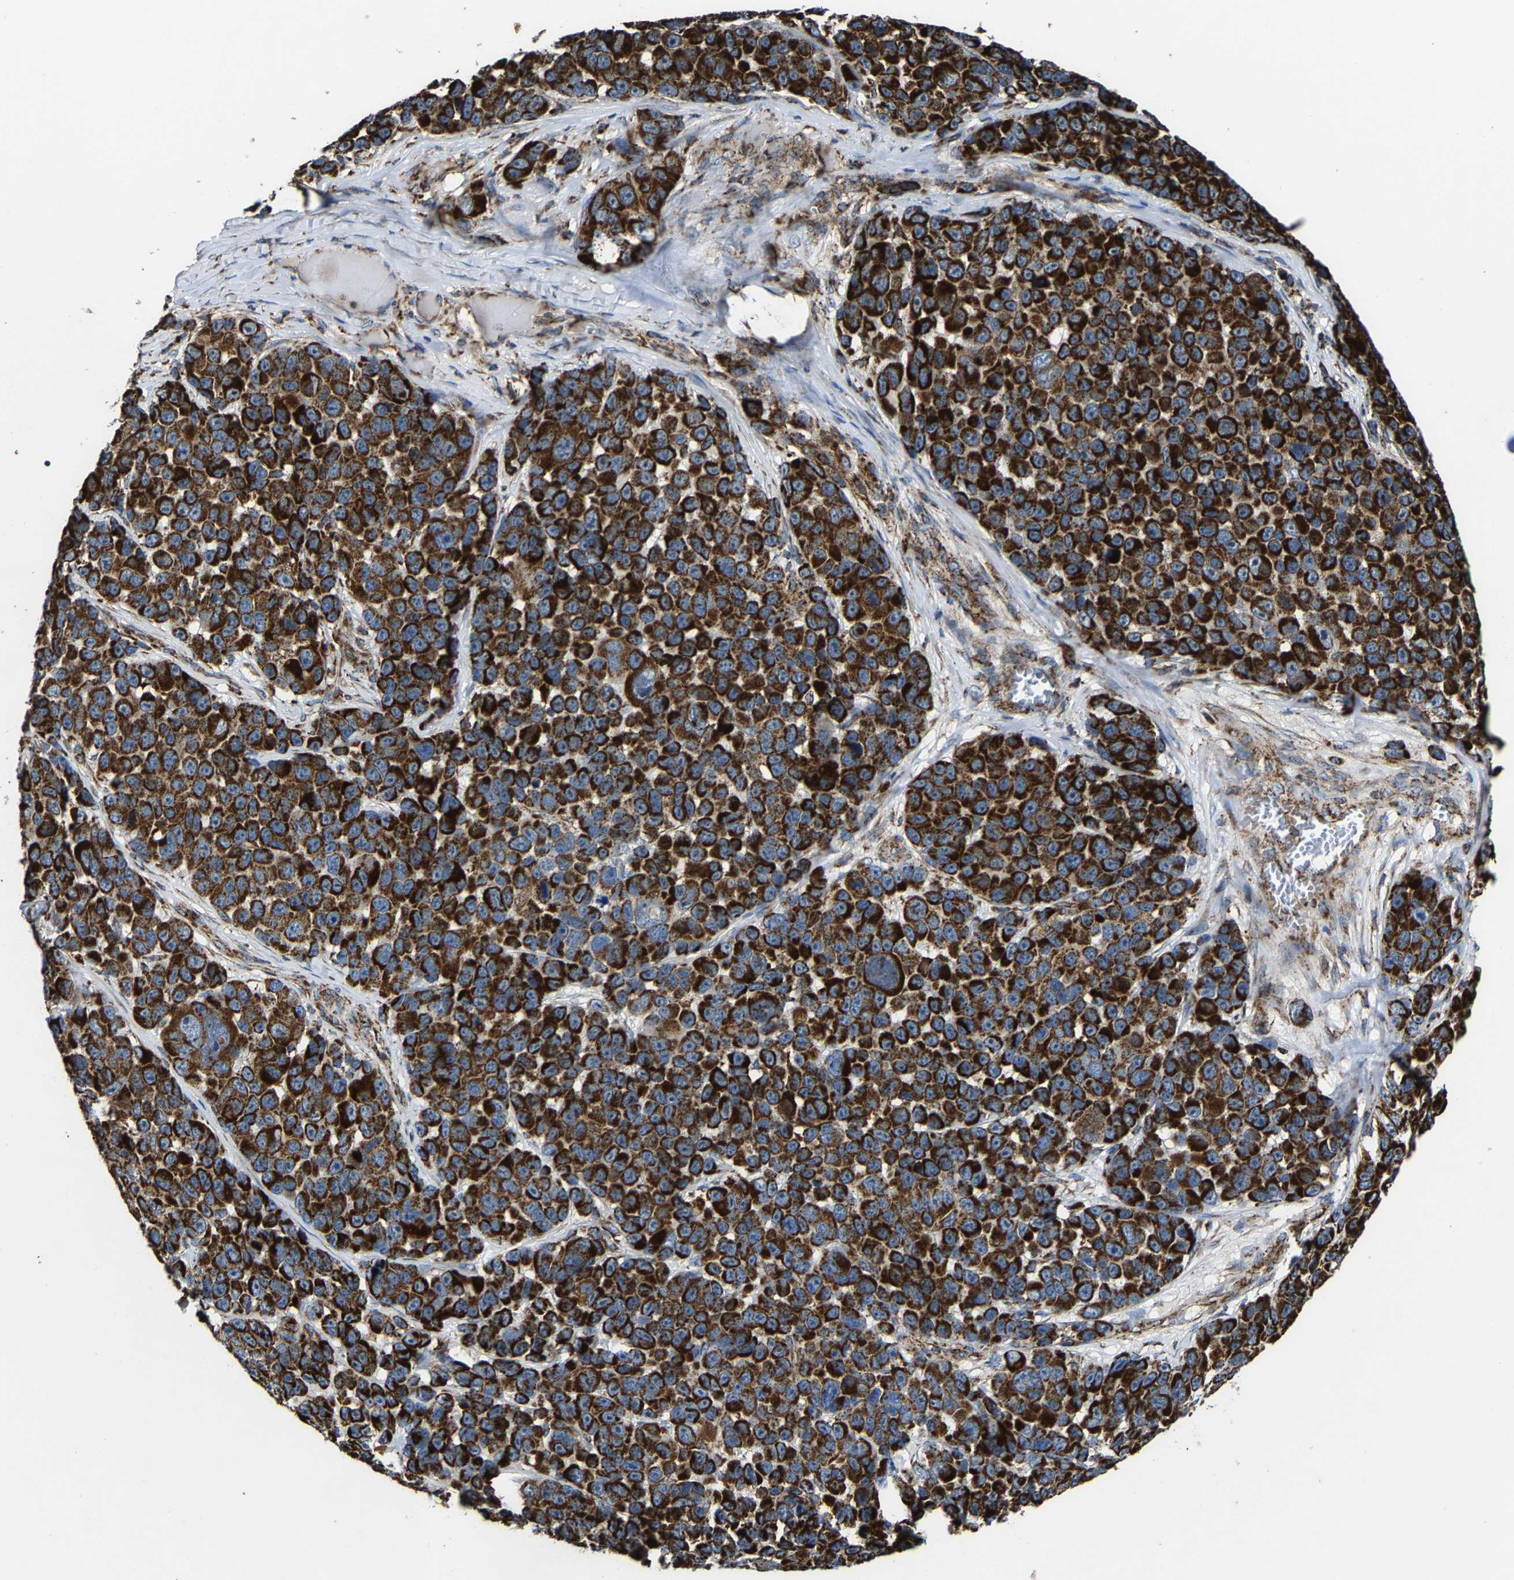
{"staining": {"intensity": "strong", "quantity": ">75%", "location": "cytoplasmic/membranous"}, "tissue": "melanoma", "cell_type": "Tumor cells", "image_type": "cancer", "snomed": [{"axis": "morphology", "description": "Malignant melanoma, NOS"}, {"axis": "topography", "description": "Skin"}], "caption": "An image showing strong cytoplasmic/membranous staining in approximately >75% of tumor cells in malignant melanoma, as visualized by brown immunohistochemical staining.", "gene": "NDUFV3", "patient": {"sex": "male", "age": 53}}